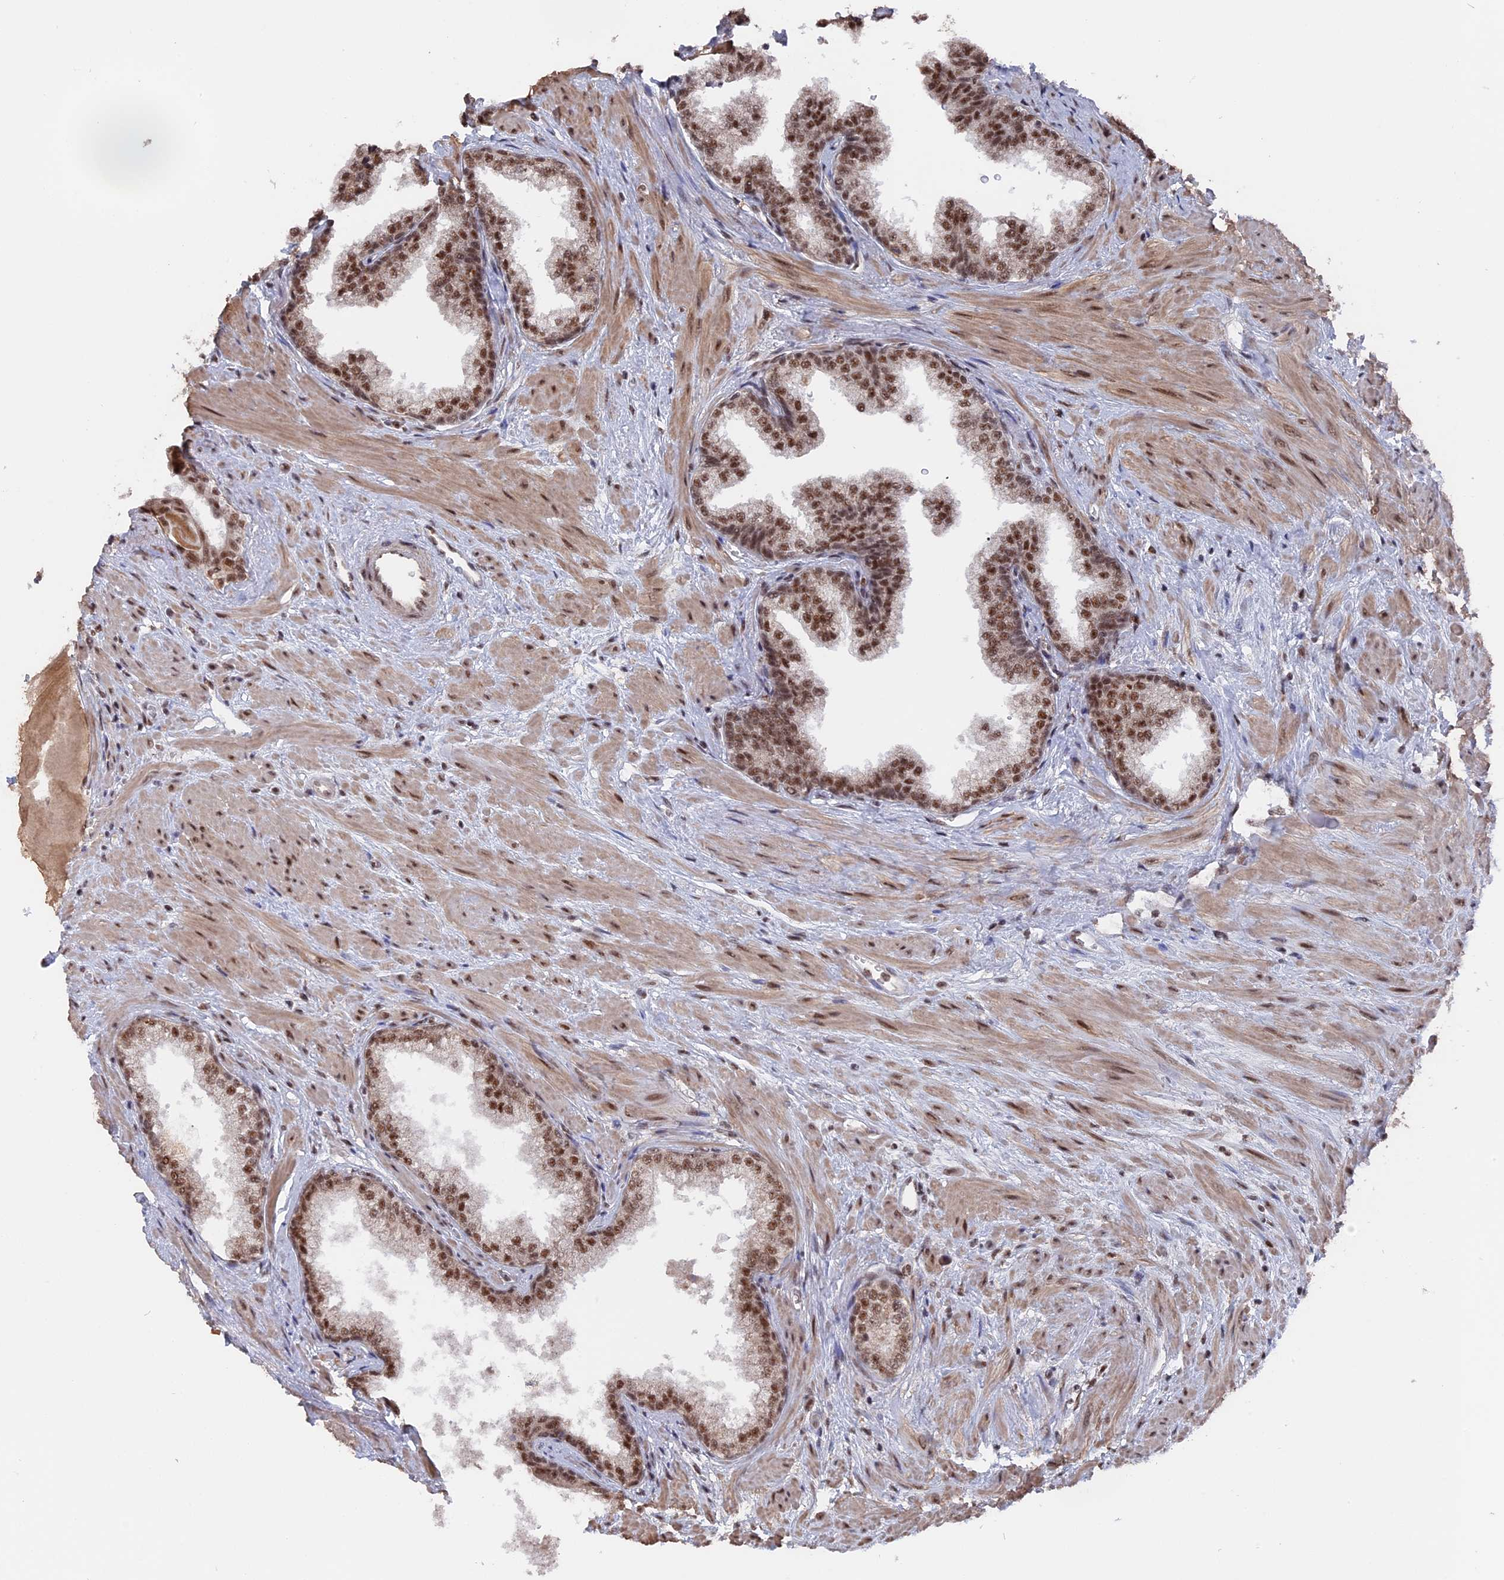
{"staining": {"intensity": "moderate", "quantity": ">75%", "location": "nuclear"}, "tissue": "prostate", "cell_type": "Glandular cells", "image_type": "normal", "snomed": [{"axis": "morphology", "description": "Normal tissue, NOS"}, {"axis": "topography", "description": "Prostate"}], "caption": "Immunohistochemical staining of normal human prostate exhibits >75% levels of moderate nuclear protein staining in about >75% of glandular cells.", "gene": "SF3A2", "patient": {"sex": "male", "age": 57}}